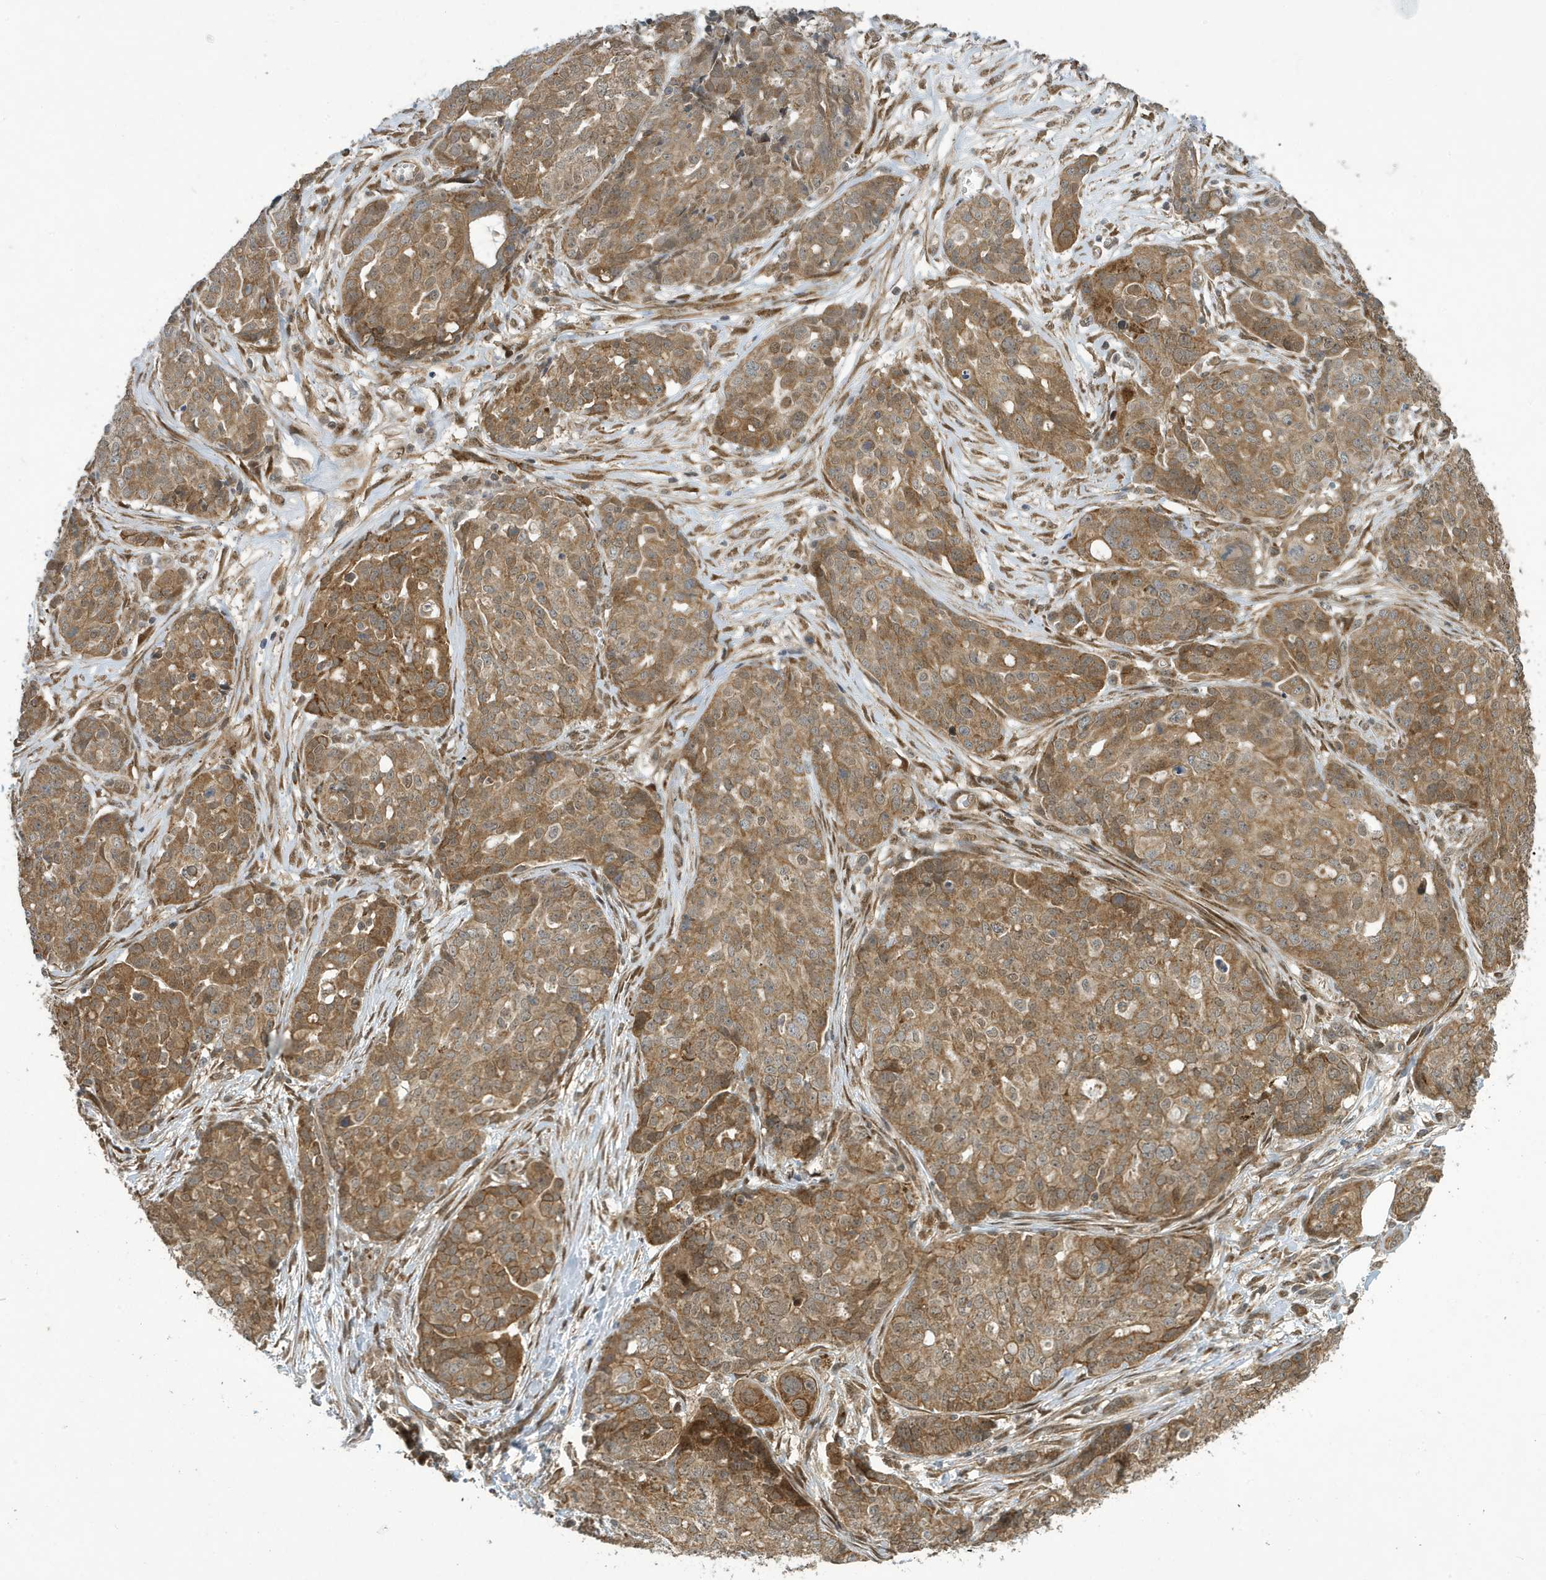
{"staining": {"intensity": "moderate", "quantity": ">75%", "location": "cytoplasmic/membranous"}, "tissue": "ovarian cancer", "cell_type": "Tumor cells", "image_type": "cancer", "snomed": [{"axis": "morphology", "description": "Cystadenocarcinoma, serous, NOS"}, {"axis": "topography", "description": "Soft tissue"}, {"axis": "topography", "description": "Ovary"}], "caption": "Immunohistochemistry (IHC) image of neoplastic tissue: human serous cystadenocarcinoma (ovarian) stained using immunohistochemistry shows medium levels of moderate protein expression localized specifically in the cytoplasmic/membranous of tumor cells, appearing as a cytoplasmic/membranous brown color.", "gene": "NCOA7", "patient": {"sex": "female", "age": 57}}